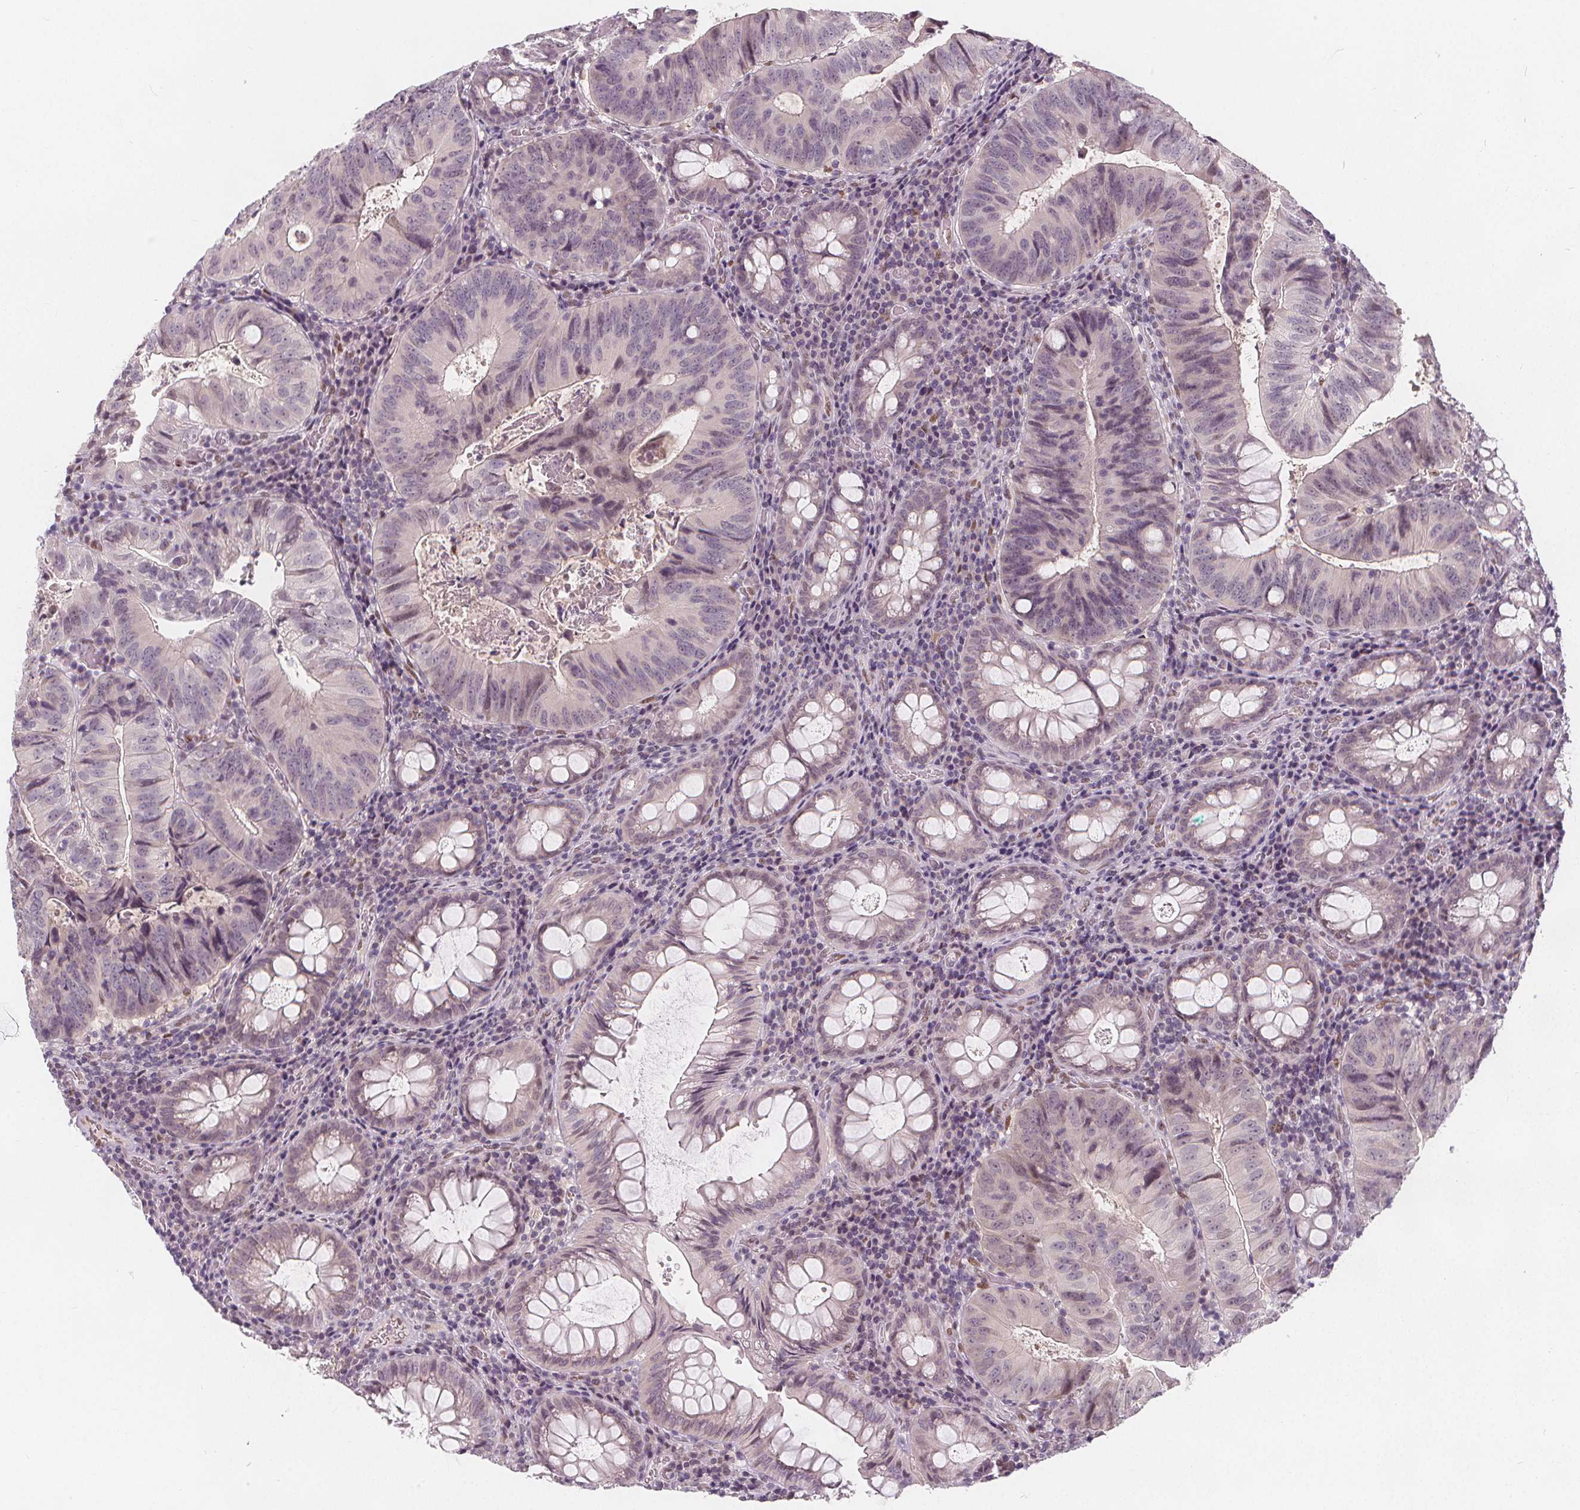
{"staining": {"intensity": "weak", "quantity": "<25%", "location": "cytoplasmic/membranous"}, "tissue": "colorectal cancer", "cell_type": "Tumor cells", "image_type": "cancer", "snomed": [{"axis": "morphology", "description": "Adenocarcinoma, NOS"}, {"axis": "topography", "description": "Colon"}], "caption": "Tumor cells show no significant expression in adenocarcinoma (colorectal).", "gene": "DRC3", "patient": {"sex": "male", "age": 67}}